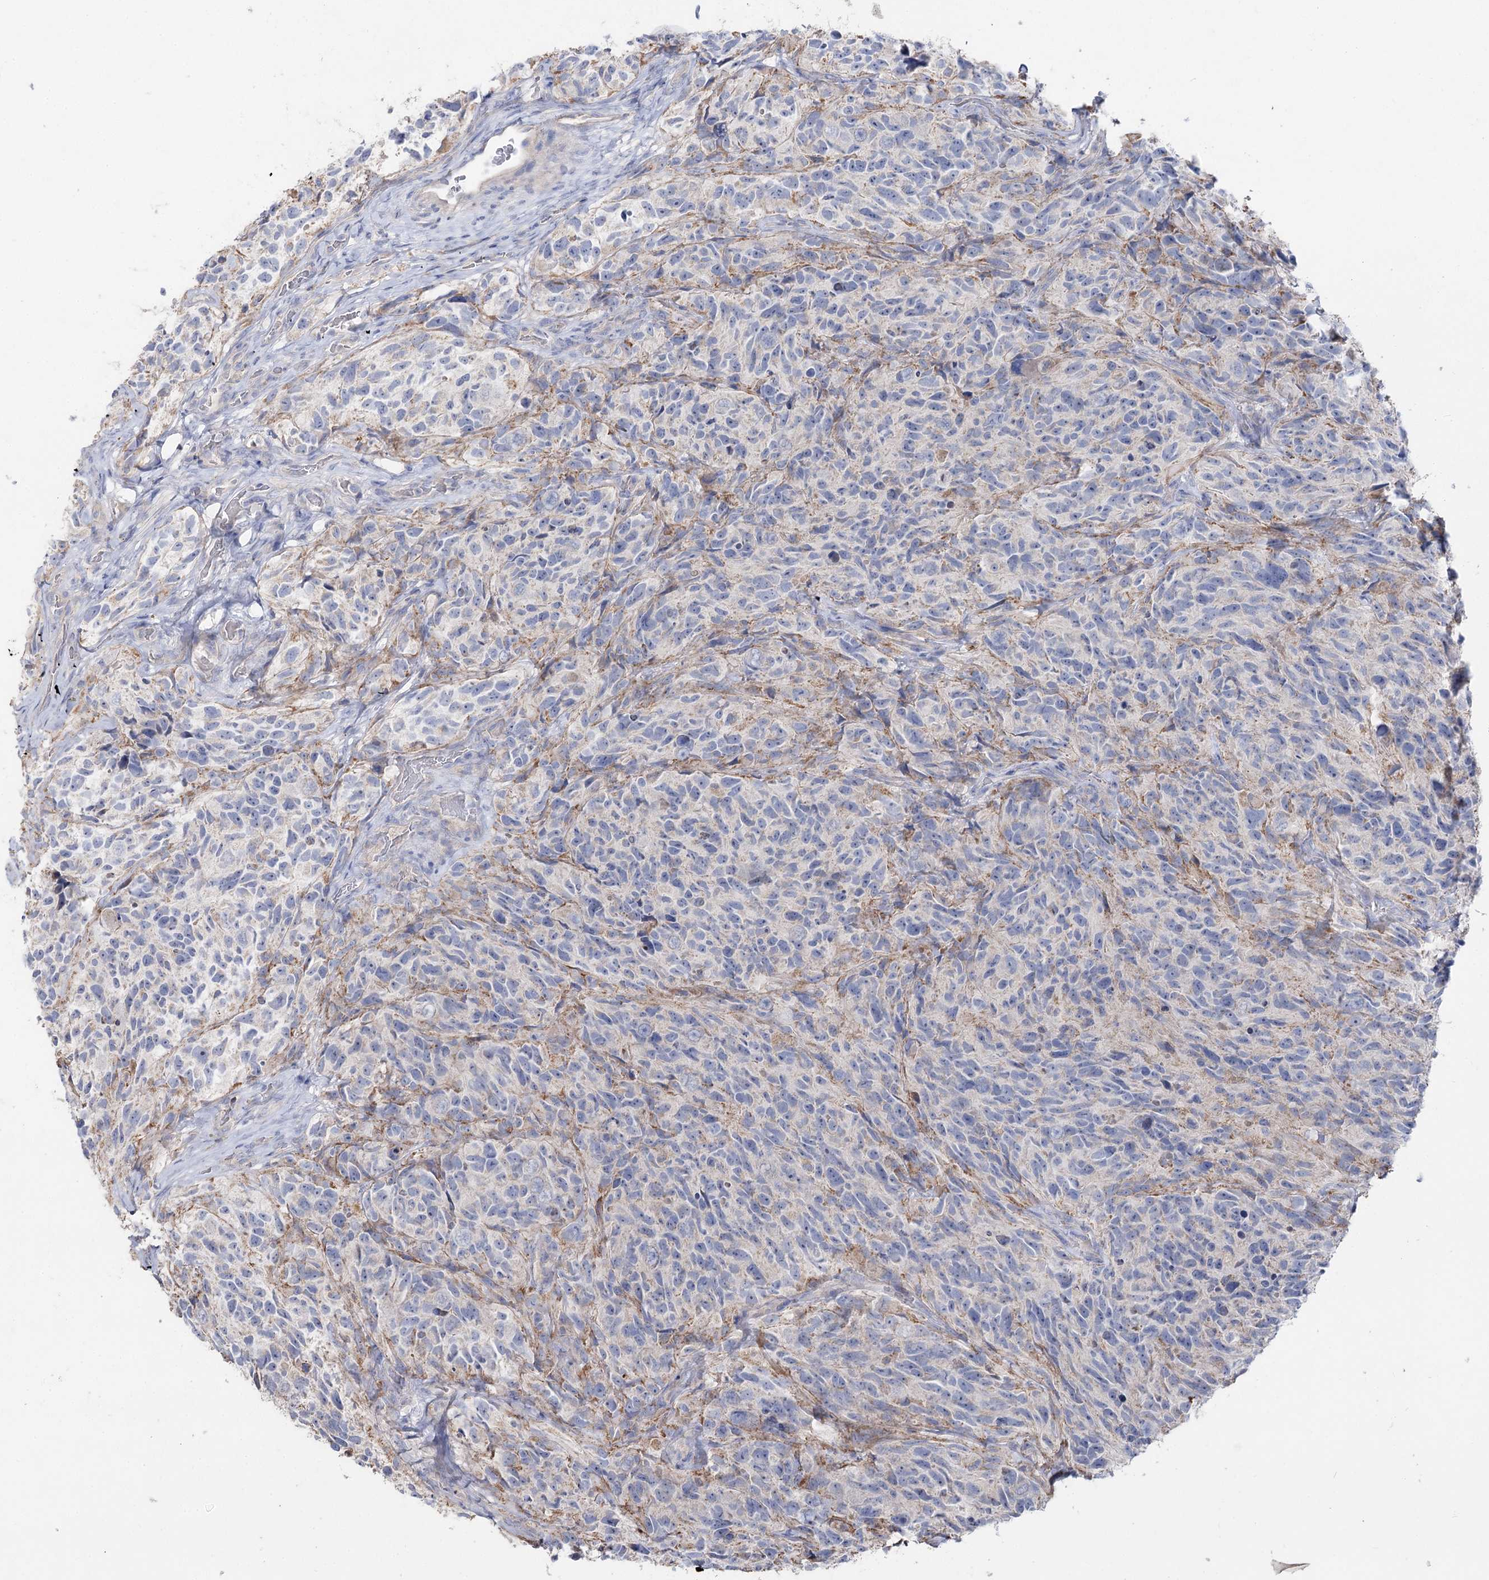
{"staining": {"intensity": "negative", "quantity": "none", "location": "none"}, "tissue": "glioma", "cell_type": "Tumor cells", "image_type": "cancer", "snomed": [{"axis": "morphology", "description": "Glioma, malignant, High grade"}, {"axis": "topography", "description": "Brain"}], "caption": "Immunohistochemistry of glioma exhibits no expression in tumor cells.", "gene": "TMEM187", "patient": {"sex": "male", "age": 69}}